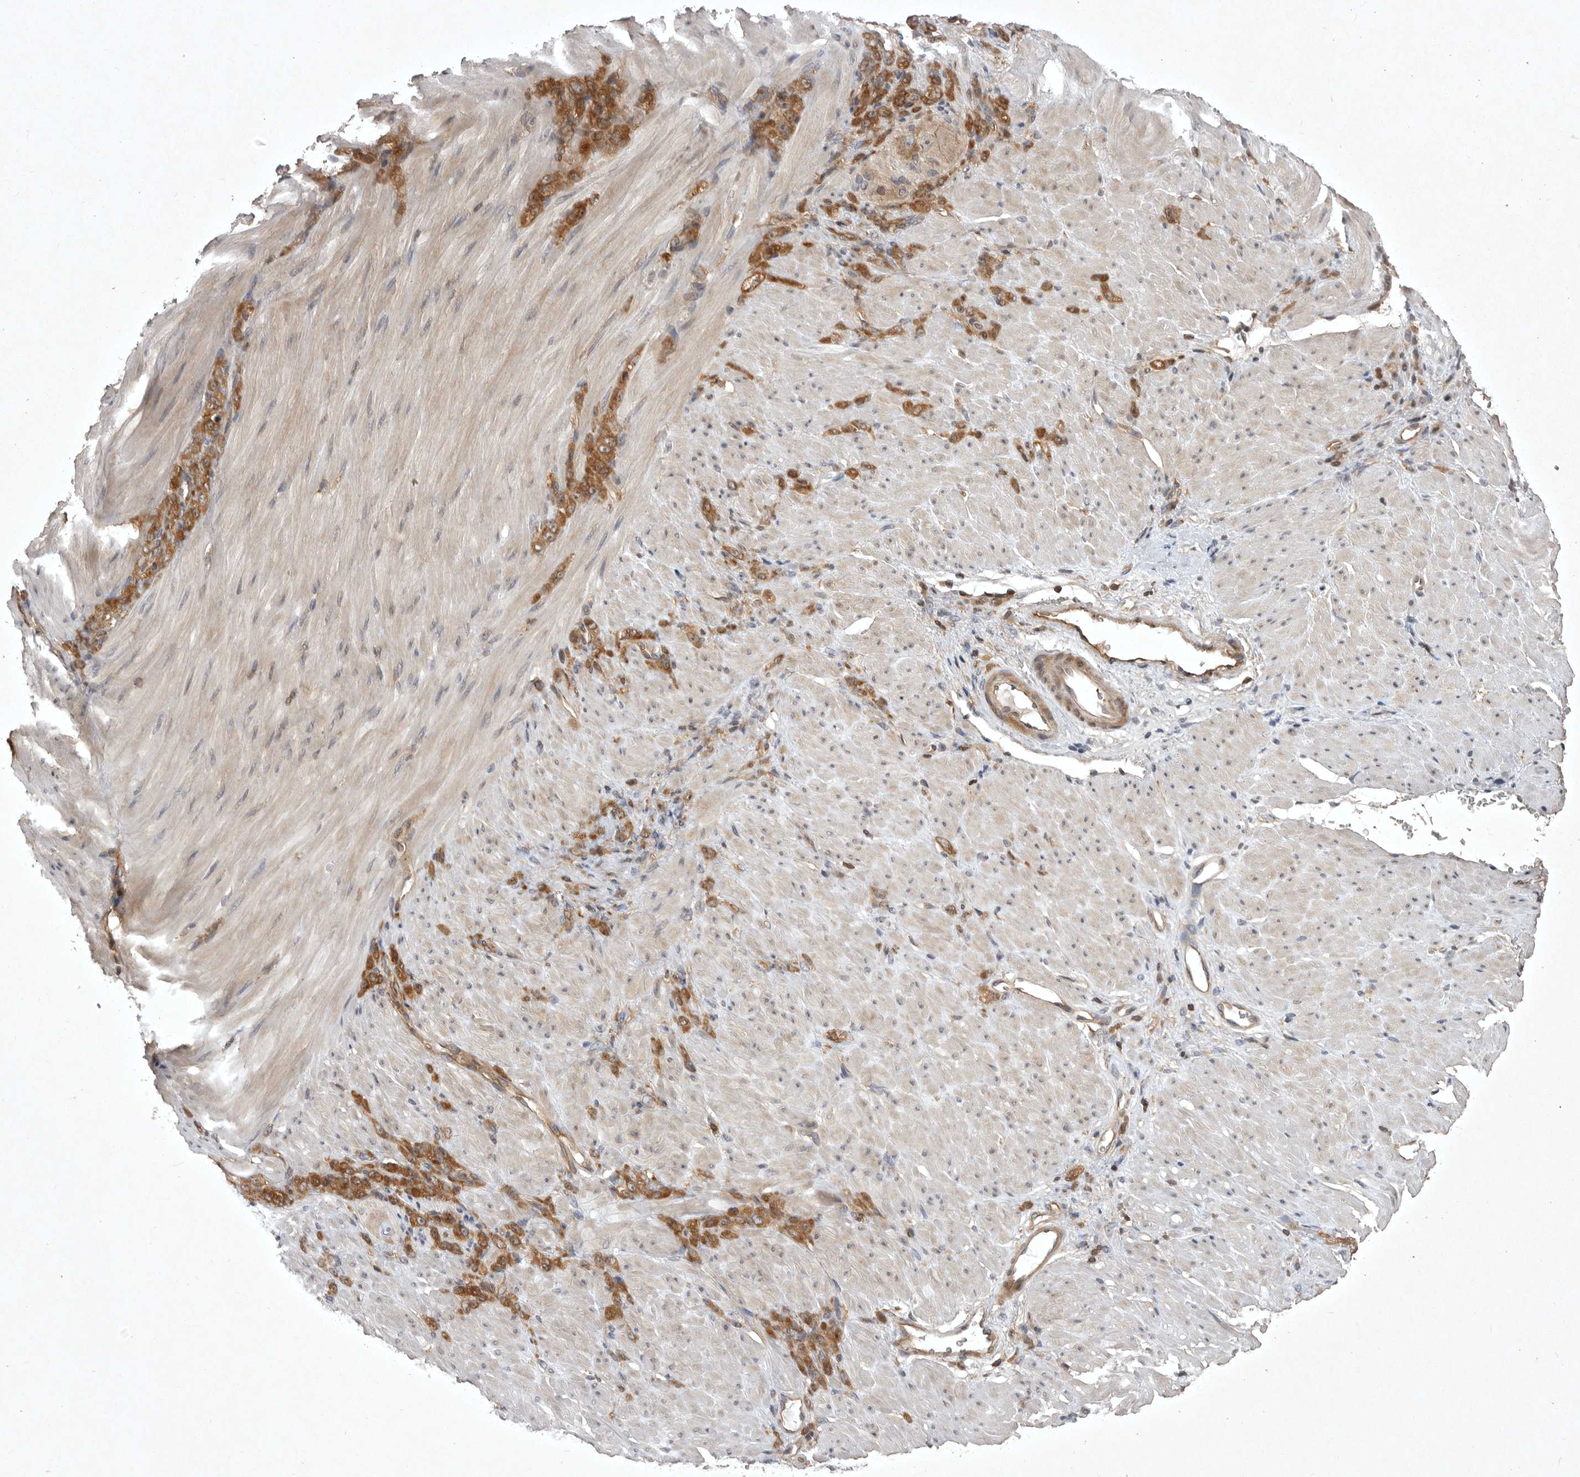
{"staining": {"intensity": "strong", "quantity": ">75%", "location": "cytoplasmic/membranous"}, "tissue": "stomach cancer", "cell_type": "Tumor cells", "image_type": "cancer", "snomed": [{"axis": "morphology", "description": "Normal tissue, NOS"}, {"axis": "morphology", "description": "Adenocarcinoma, NOS"}, {"axis": "topography", "description": "Stomach"}], "caption": "Strong cytoplasmic/membranous protein staining is identified in about >75% of tumor cells in stomach adenocarcinoma.", "gene": "STK24", "patient": {"sex": "male", "age": 82}}